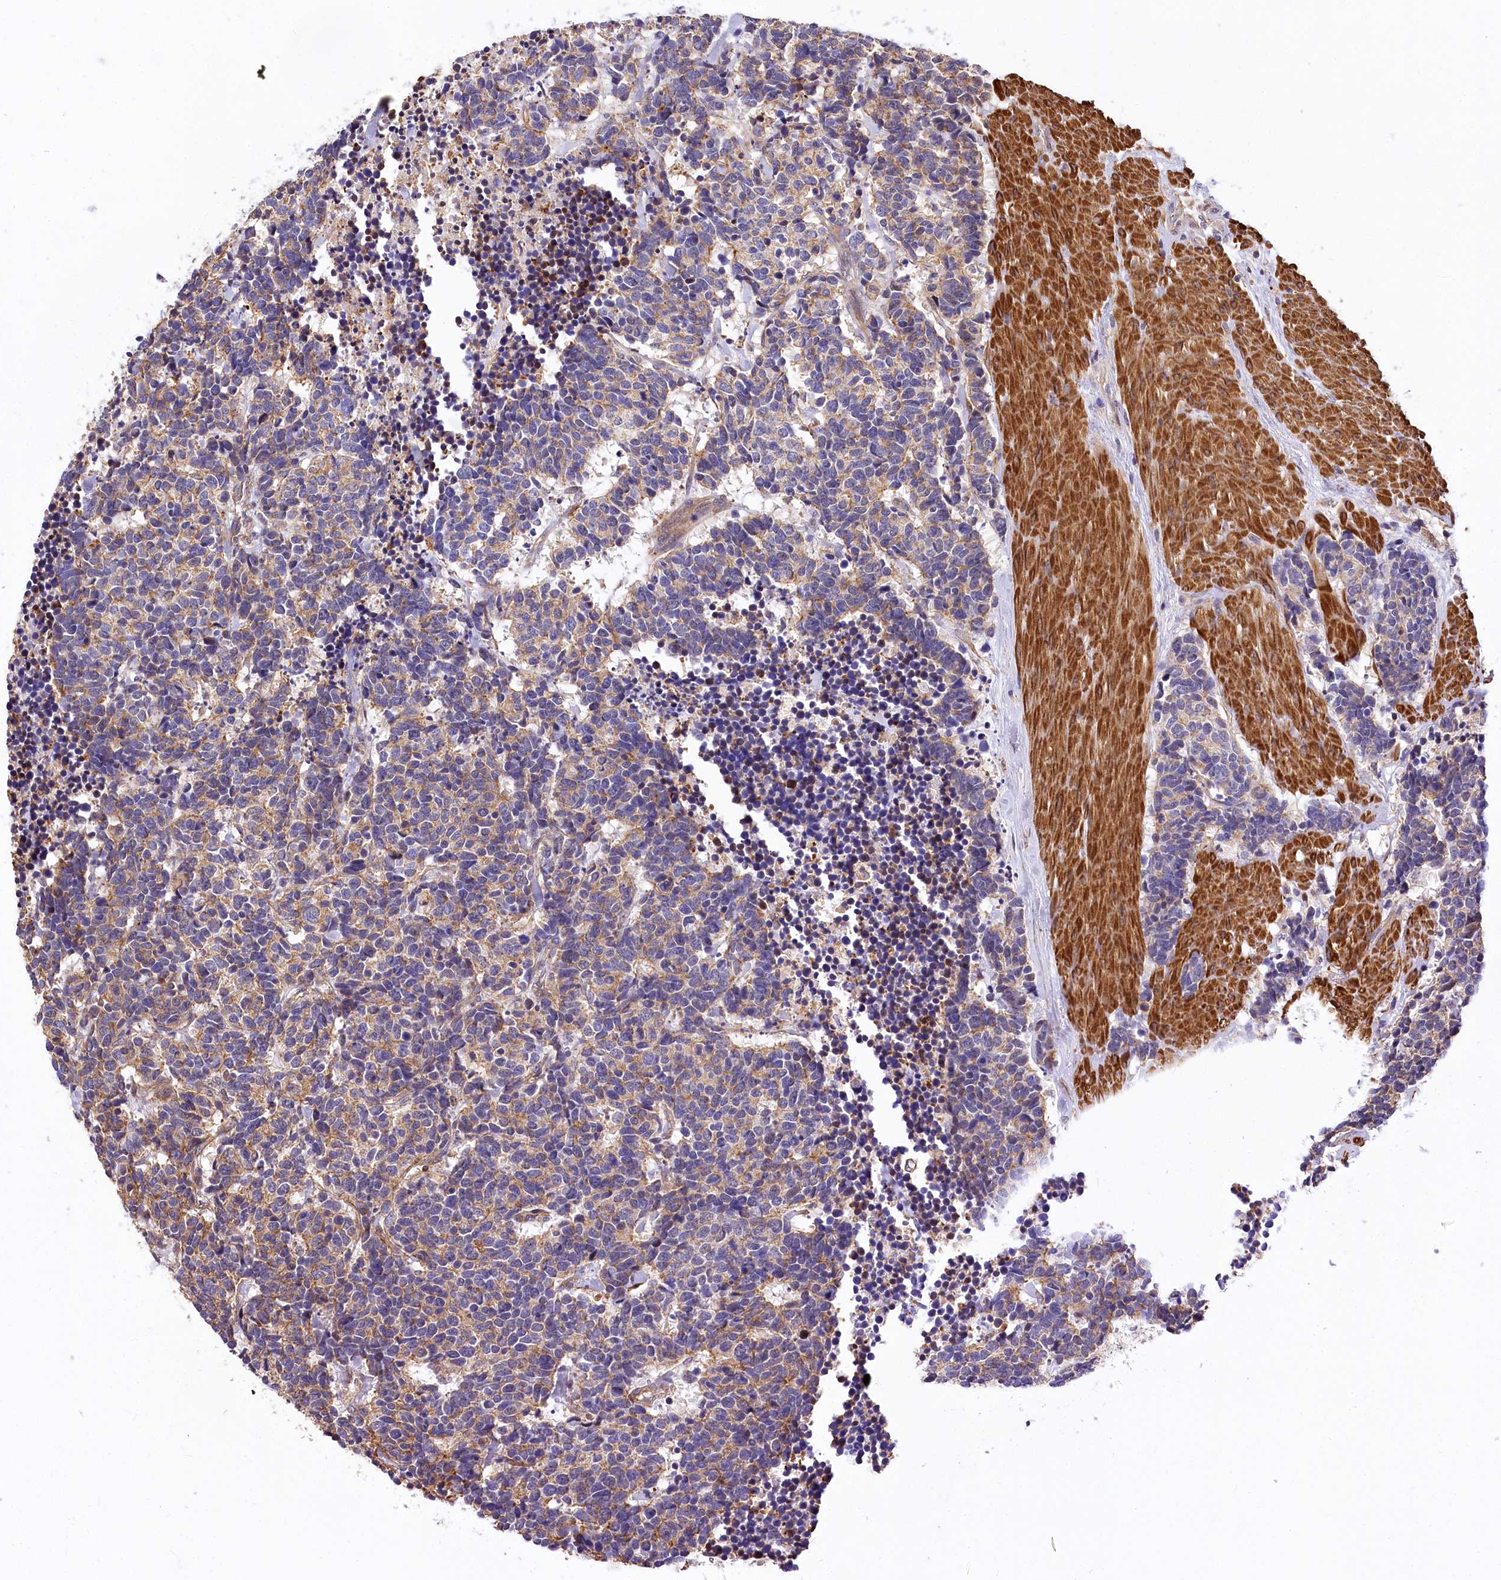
{"staining": {"intensity": "weak", "quantity": ">75%", "location": "cytoplasmic/membranous"}, "tissue": "carcinoid", "cell_type": "Tumor cells", "image_type": "cancer", "snomed": [{"axis": "morphology", "description": "Carcinoma, NOS"}, {"axis": "morphology", "description": "Carcinoid, malignant, NOS"}, {"axis": "topography", "description": "Urinary bladder"}], "caption": "Carcinoid (malignant) tissue demonstrates weak cytoplasmic/membranous positivity in approximately >75% of tumor cells", "gene": "DPP3", "patient": {"sex": "male", "age": 57}}